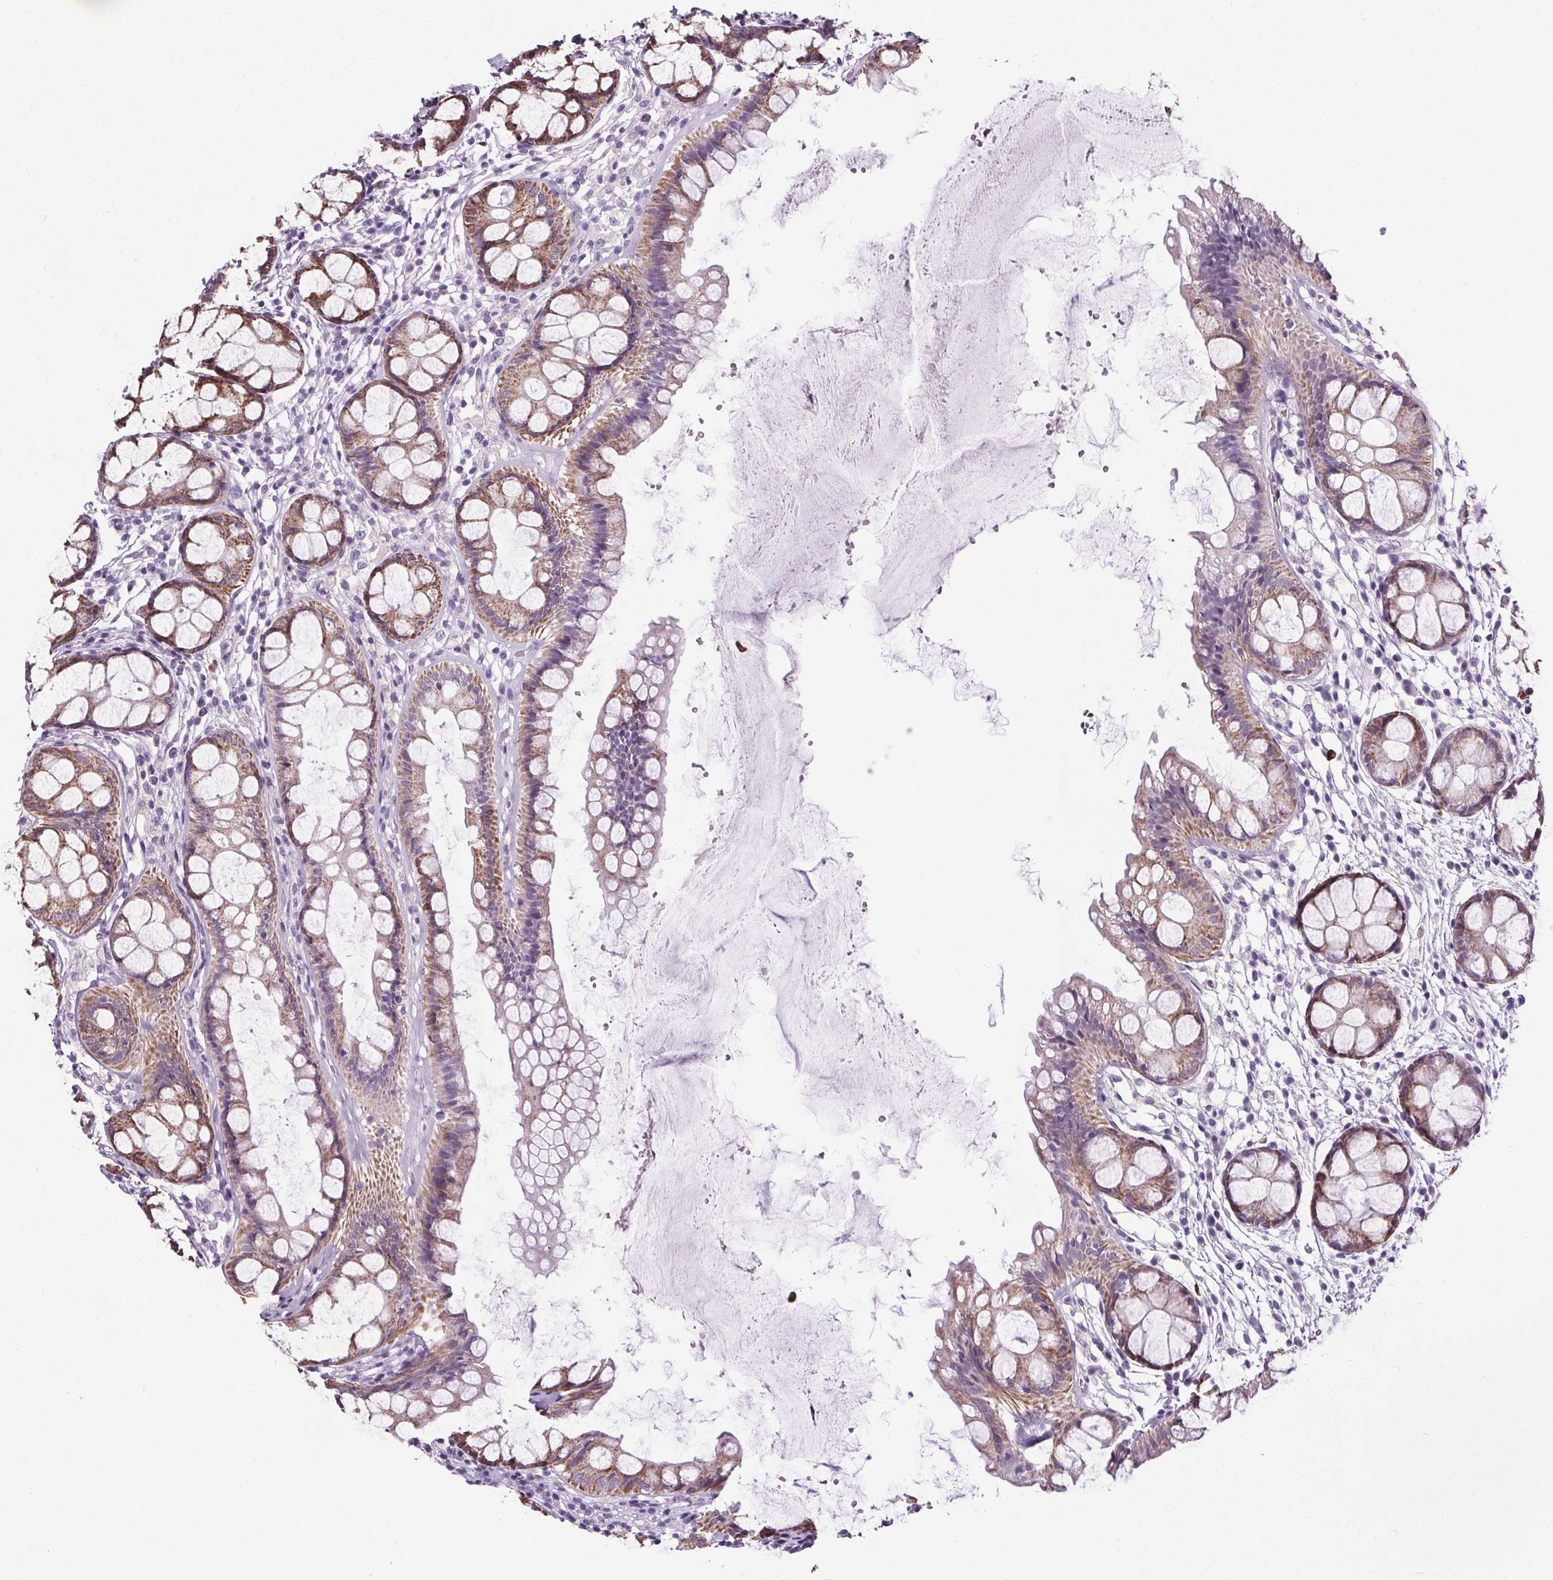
{"staining": {"intensity": "moderate", "quantity": "25%-75%", "location": "cytoplasmic/membranous"}, "tissue": "rectum", "cell_type": "Glandular cells", "image_type": "normal", "snomed": [{"axis": "morphology", "description": "Normal tissue, NOS"}, {"axis": "topography", "description": "Rectum"}], "caption": "Immunohistochemical staining of benign human rectum exhibits 25%-75% levels of moderate cytoplasmic/membranous protein staining in approximately 25%-75% of glandular cells. The staining was performed using DAB to visualize the protein expression in brown, while the nuclei were stained in blue with hematoxylin (Magnification: 20x).", "gene": "ELAVL2", "patient": {"sex": "female", "age": 62}}